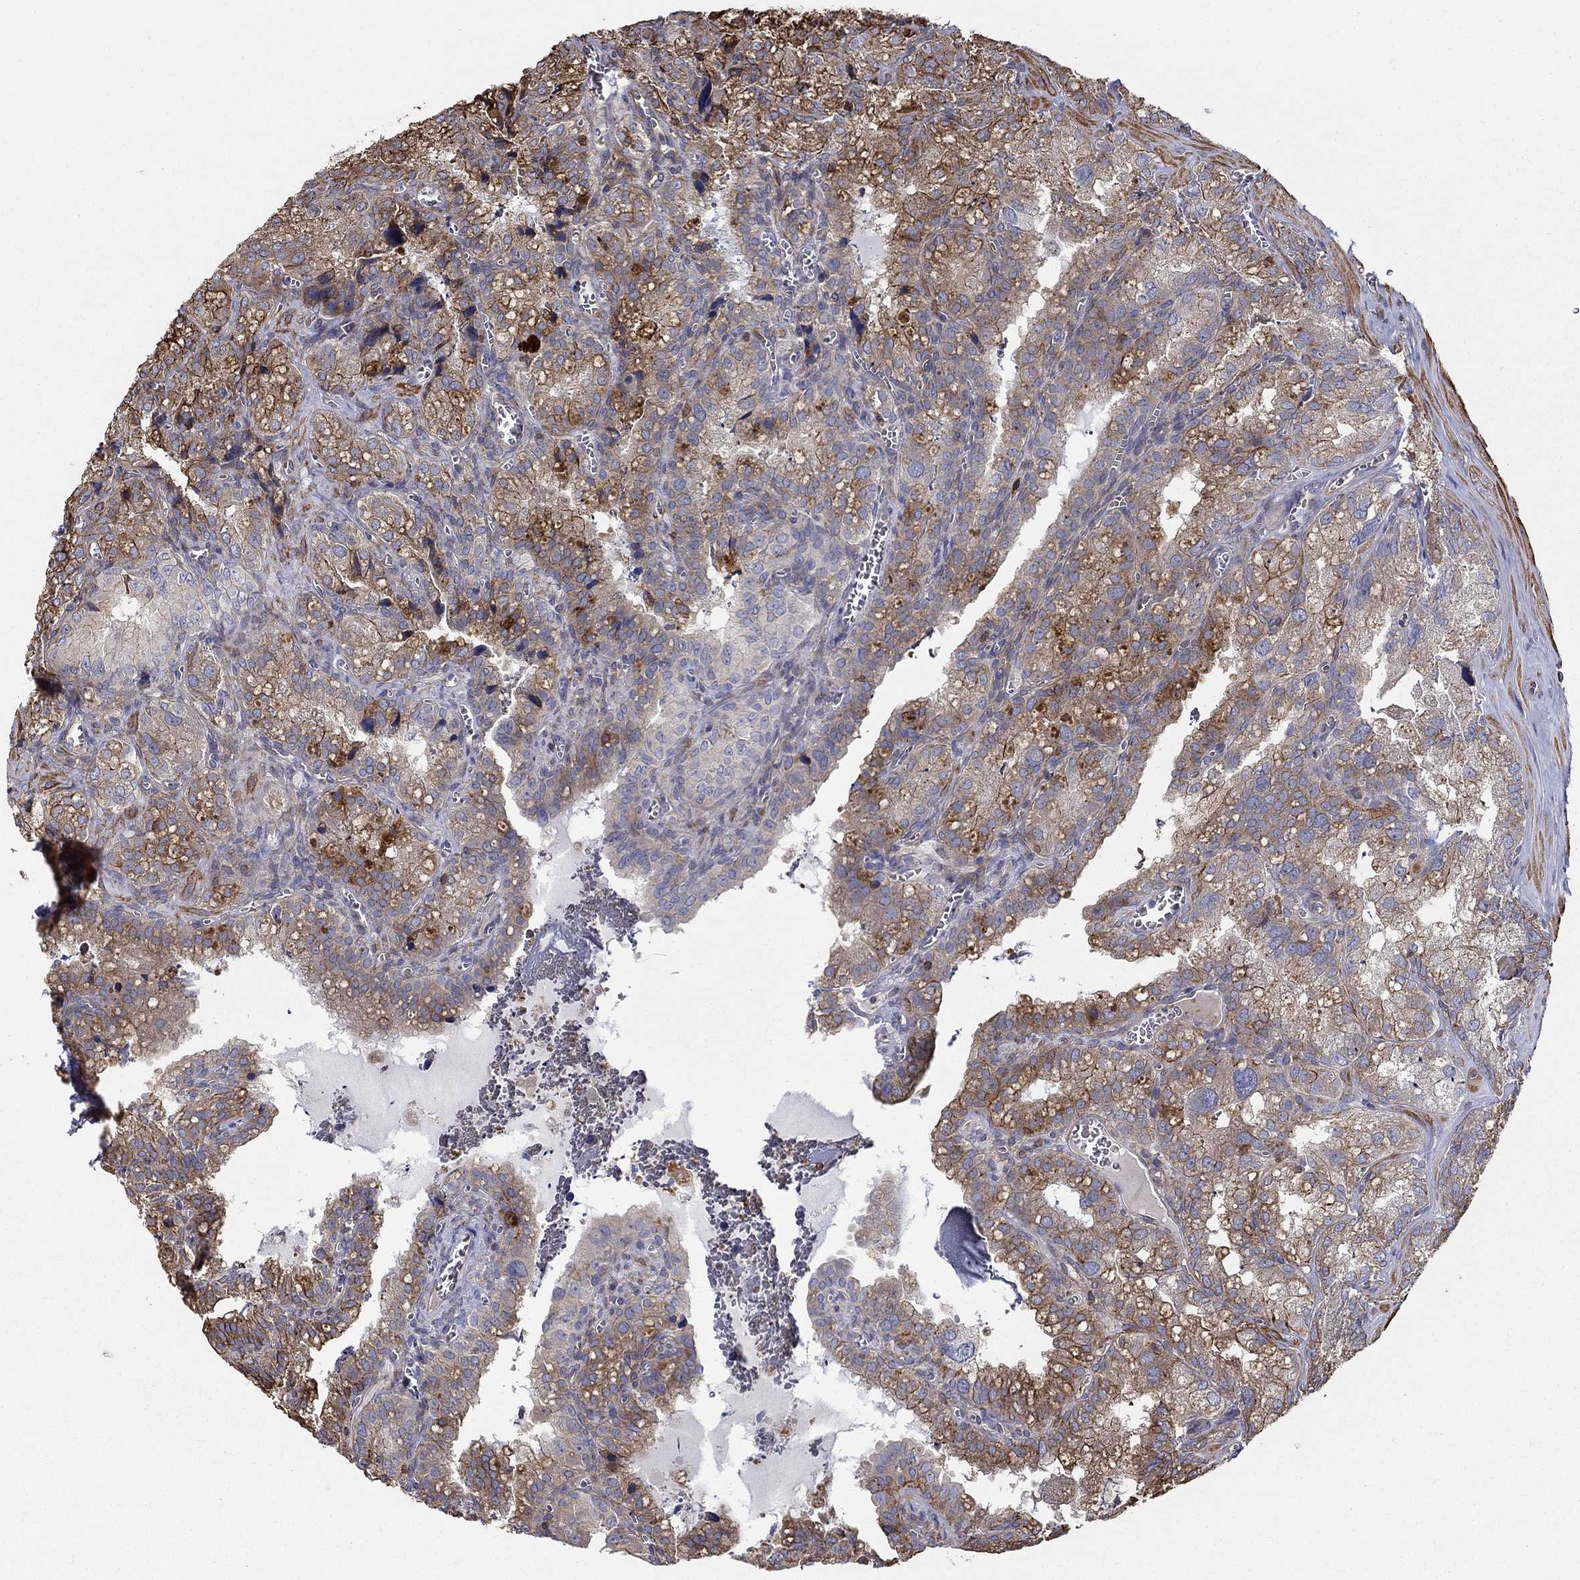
{"staining": {"intensity": "moderate", "quantity": "25%-75%", "location": "cytoplasmic/membranous"}, "tissue": "seminal vesicle", "cell_type": "Glandular cells", "image_type": "normal", "snomed": [{"axis": "morphology", "description": "Normal tissue, NOS"}, {"axis": "topography", "description": "Seminal veicle"}], "caption": "DAB (3,3'-diaminobenzidine) immunohistochemical staining of normal seminal vesicle shows moderate cytoplasmic/membranous protein expression in approximately 25%-75% of glandular cells.", "gene": "NPHP1", "patient": {"sex": "male", "age": 57}}